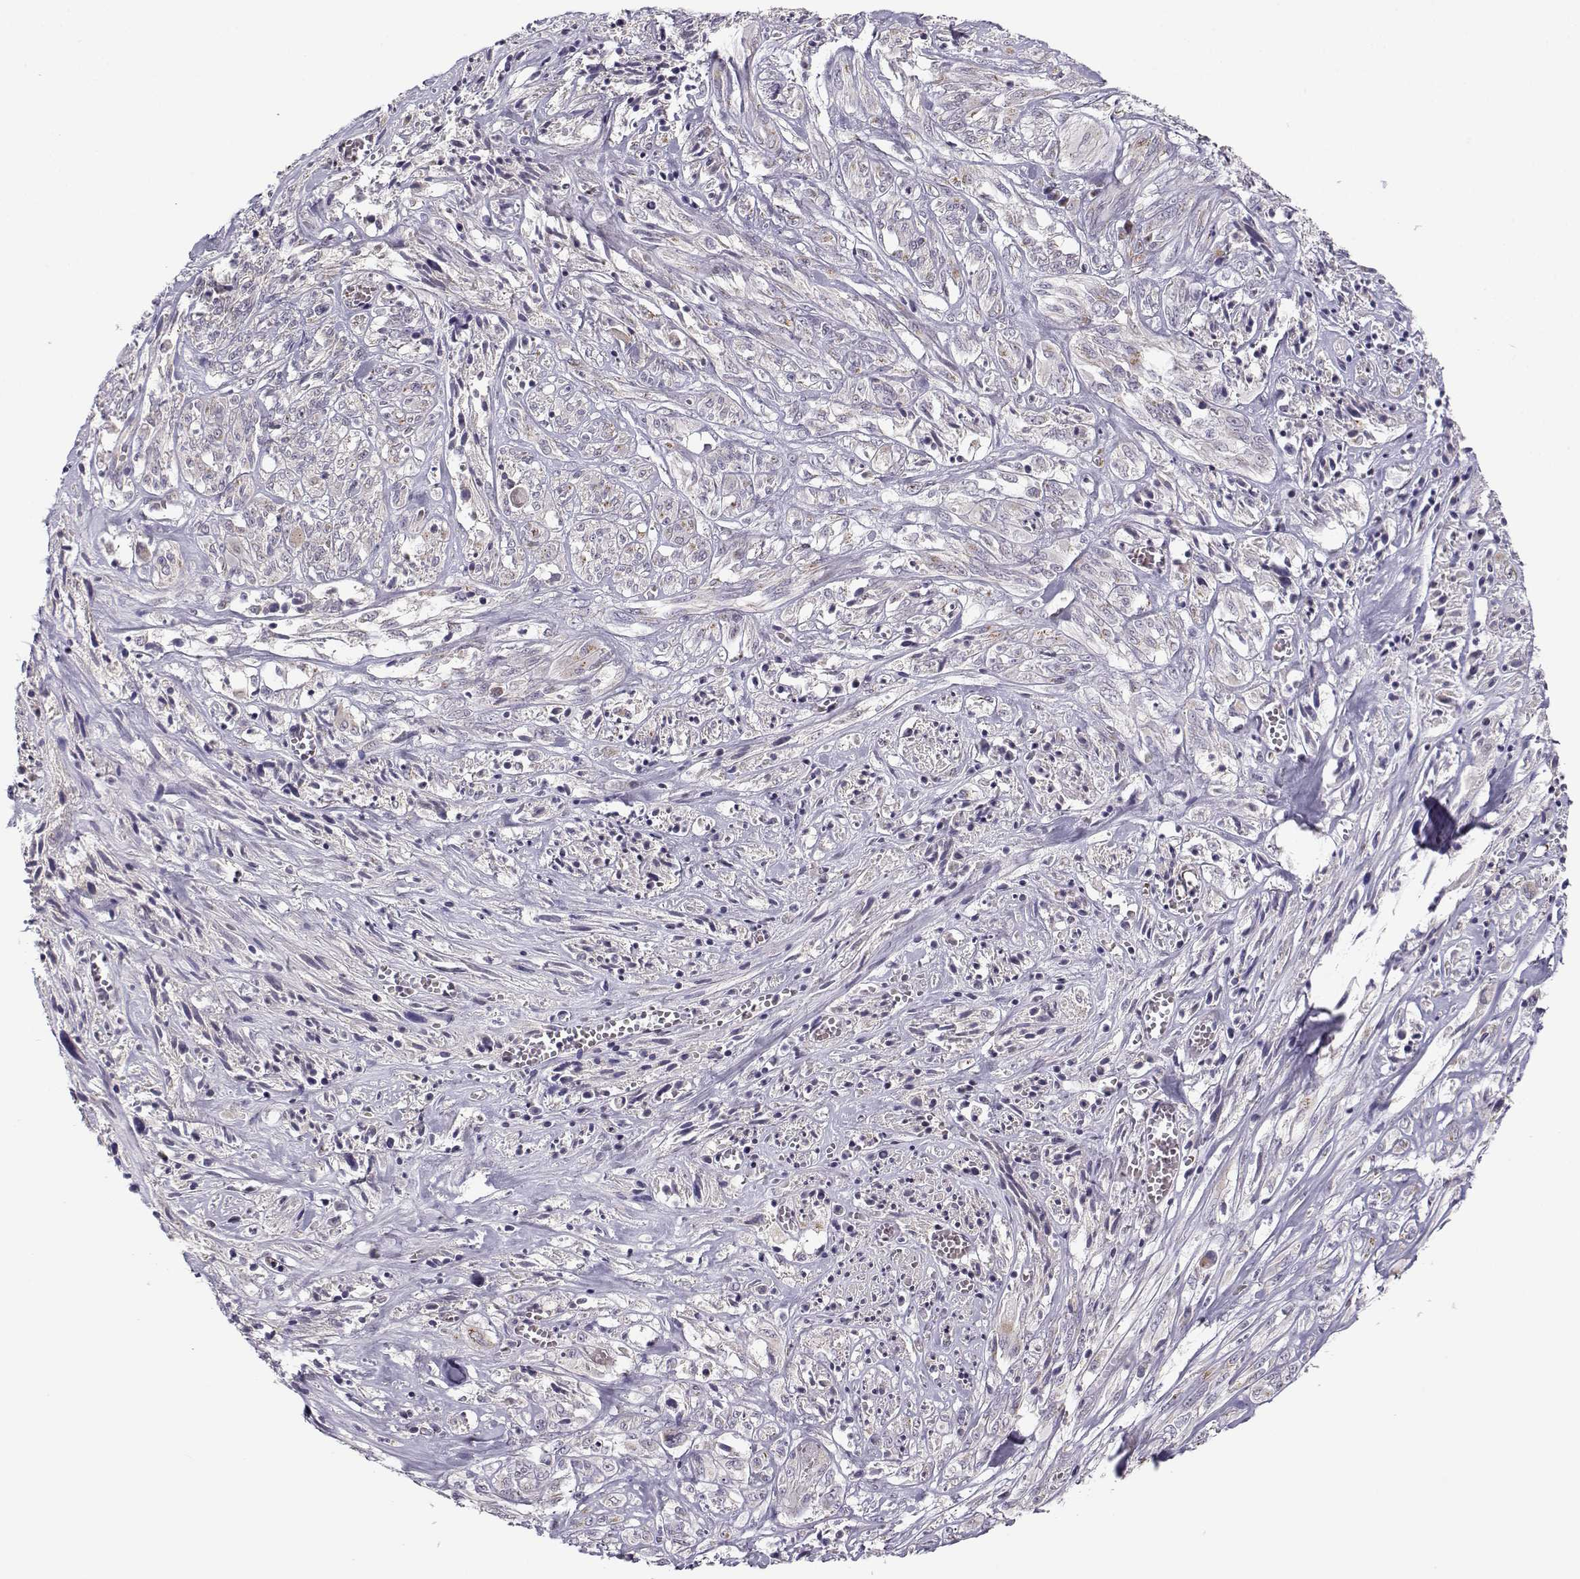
{"staining": {"intensity": "negative", "quantity": "none", "location": "none"}, "tissue": "melanoma", "cell_type": "Tumor cells", "image_type": "cancer", "snomed": [{"axis": "morphology", "description": "Malignant melanoma, NOS"}, {"axis": "topography", "description": "Skin"}], "caption": "A high-resolution image shows immunohistochemistry staining of malignant melanoma, which demonstrates no significant positivity in tumor cells.", "gene": "SLC4A5", "patient": {"sex": "female", "age": 91}}